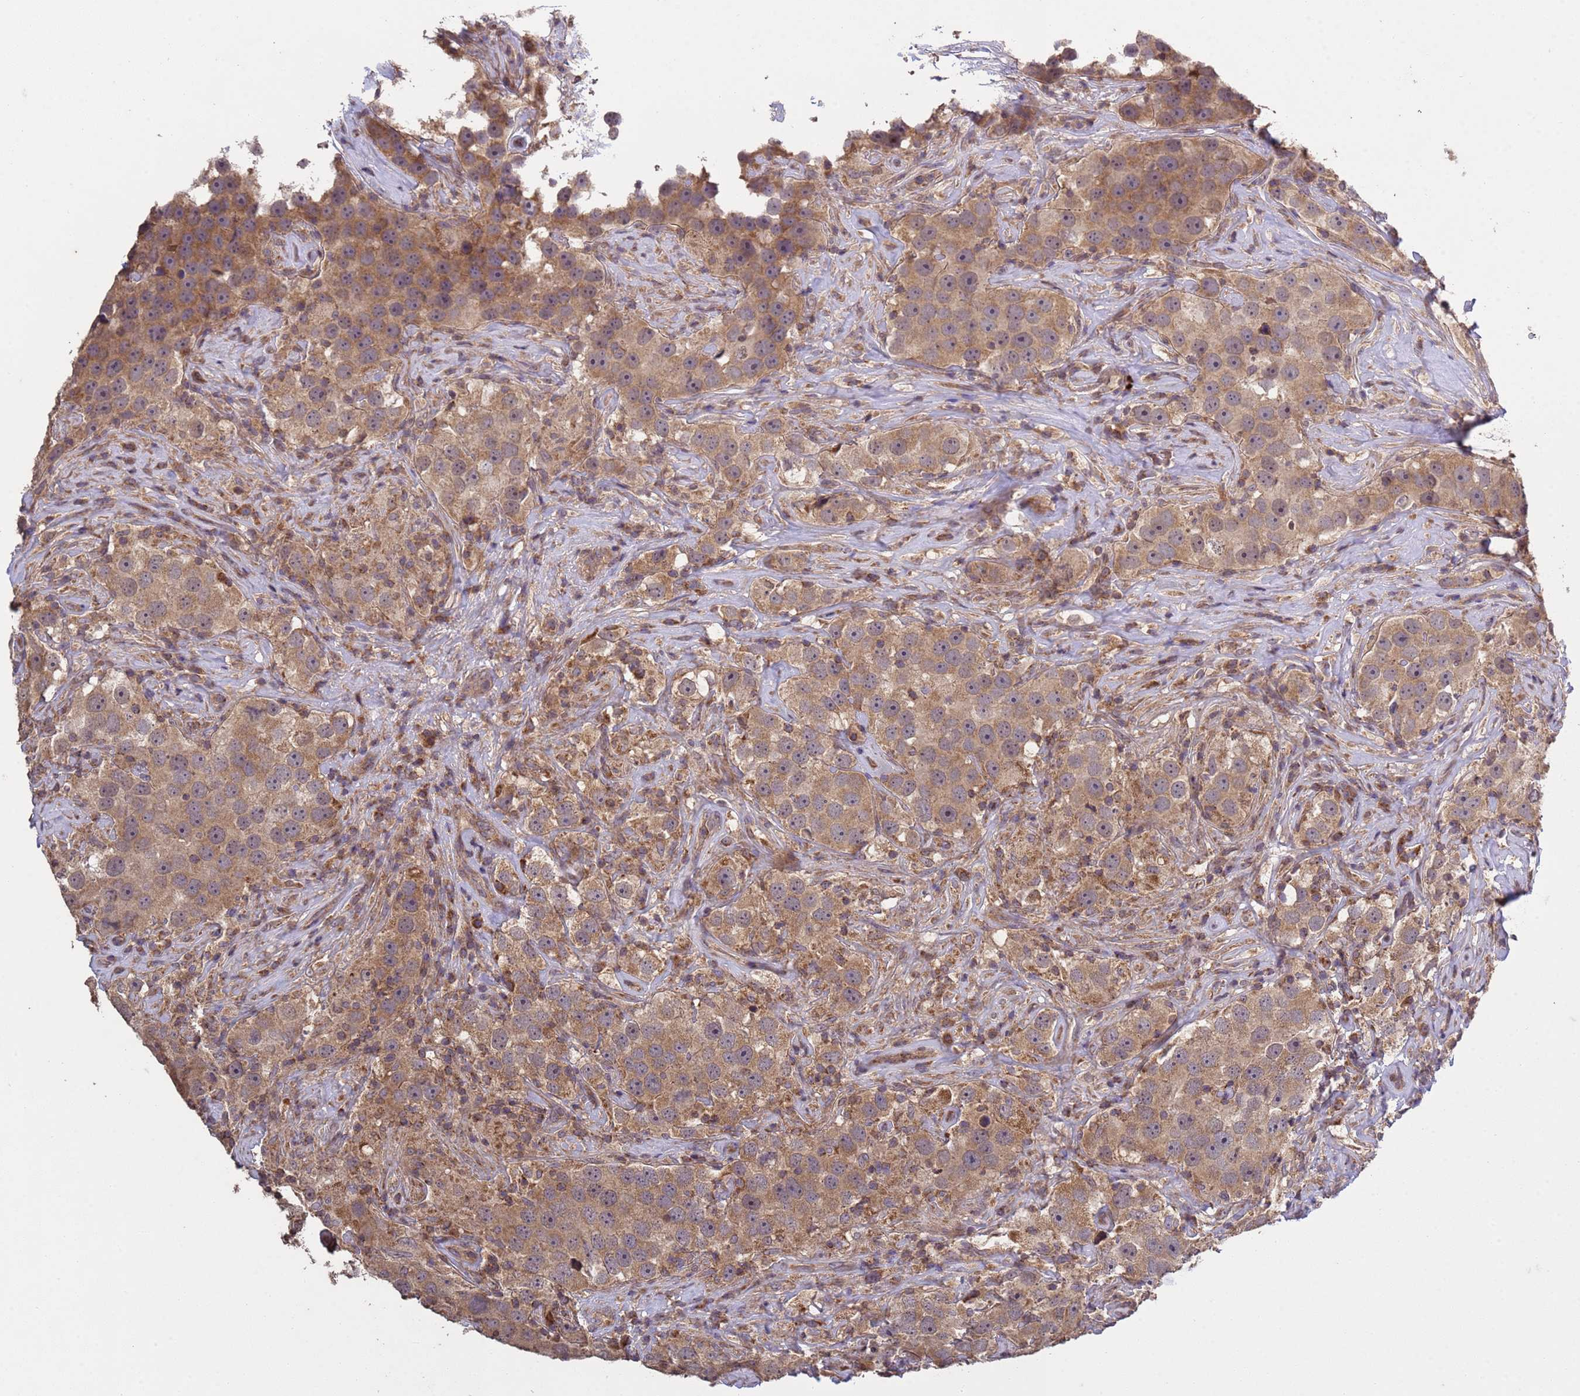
{"staining": {"intensity": "moderate", "quantity": ">75%", "location": "cytoplasmic/membranous"}, "tissue": "testis cancer", "cell_type": "Tumor cells", "image_type": "cancer", "snomed": [{"axis": "morphology", "description": "Seminoma, NOS"}, {"axis": "topography", "description": "Testis"}], "caption": "Human seminoma (testis) stained with a protein marker reveals moderate staining in tumor cells.", "gene": "P2RX7", "patient": {"sex": "male", "age": 49}}